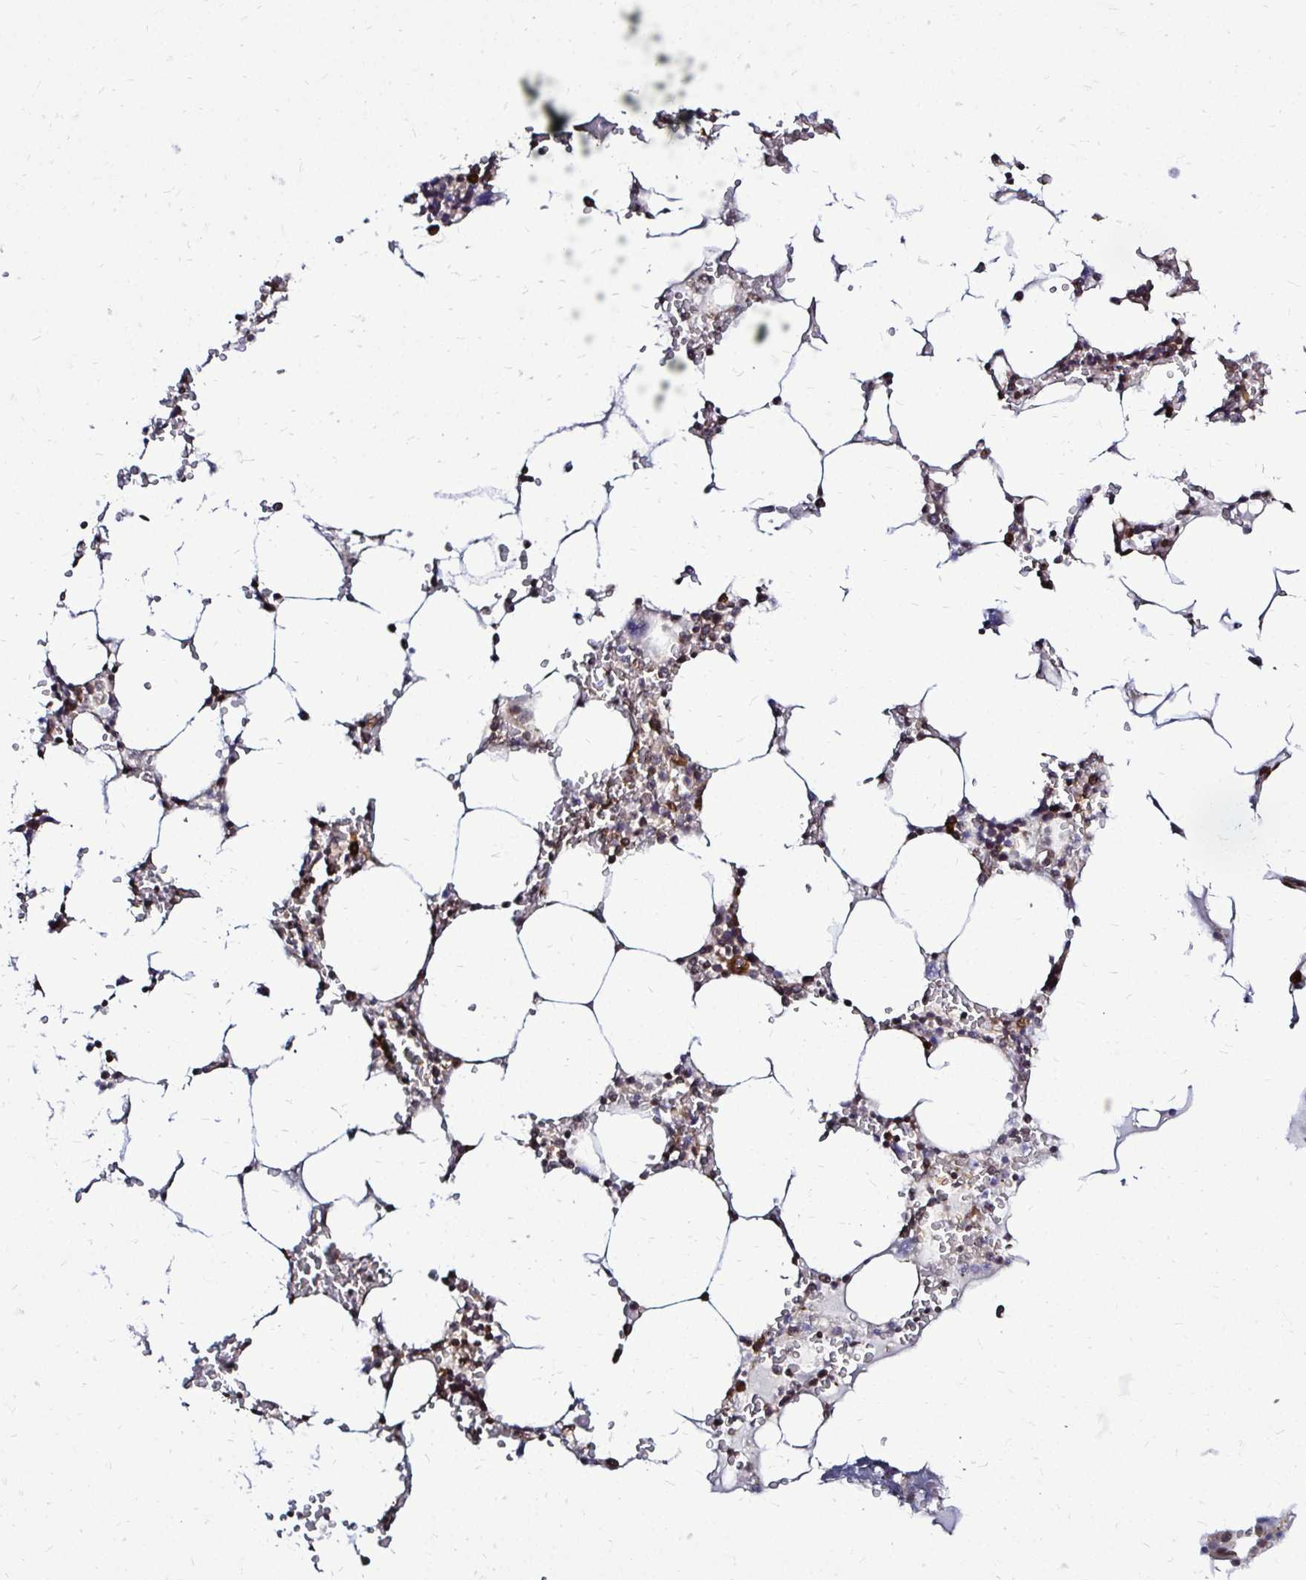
{"staining": {"intensity": "moderate", "quantity": "<25%", "location": "cytoplasmic/membranous,nuclear"}, "tissue": "bone marrow", "cell_type": "Hematopoietic cells", "image_type": "normal", "snomed": [{"axis": "morphology", "description": "Normal tissue, NOS"}, {"axis": "topography", "description": "Bone marrow"}], "caption": "Benign bone marrow displays moderate cytoplasmic/membranous,nuclear staining in approximately <25% of hematopoietic cells.", "gene": "FMR1", "patient": {"sex": "male", "age": 64}}